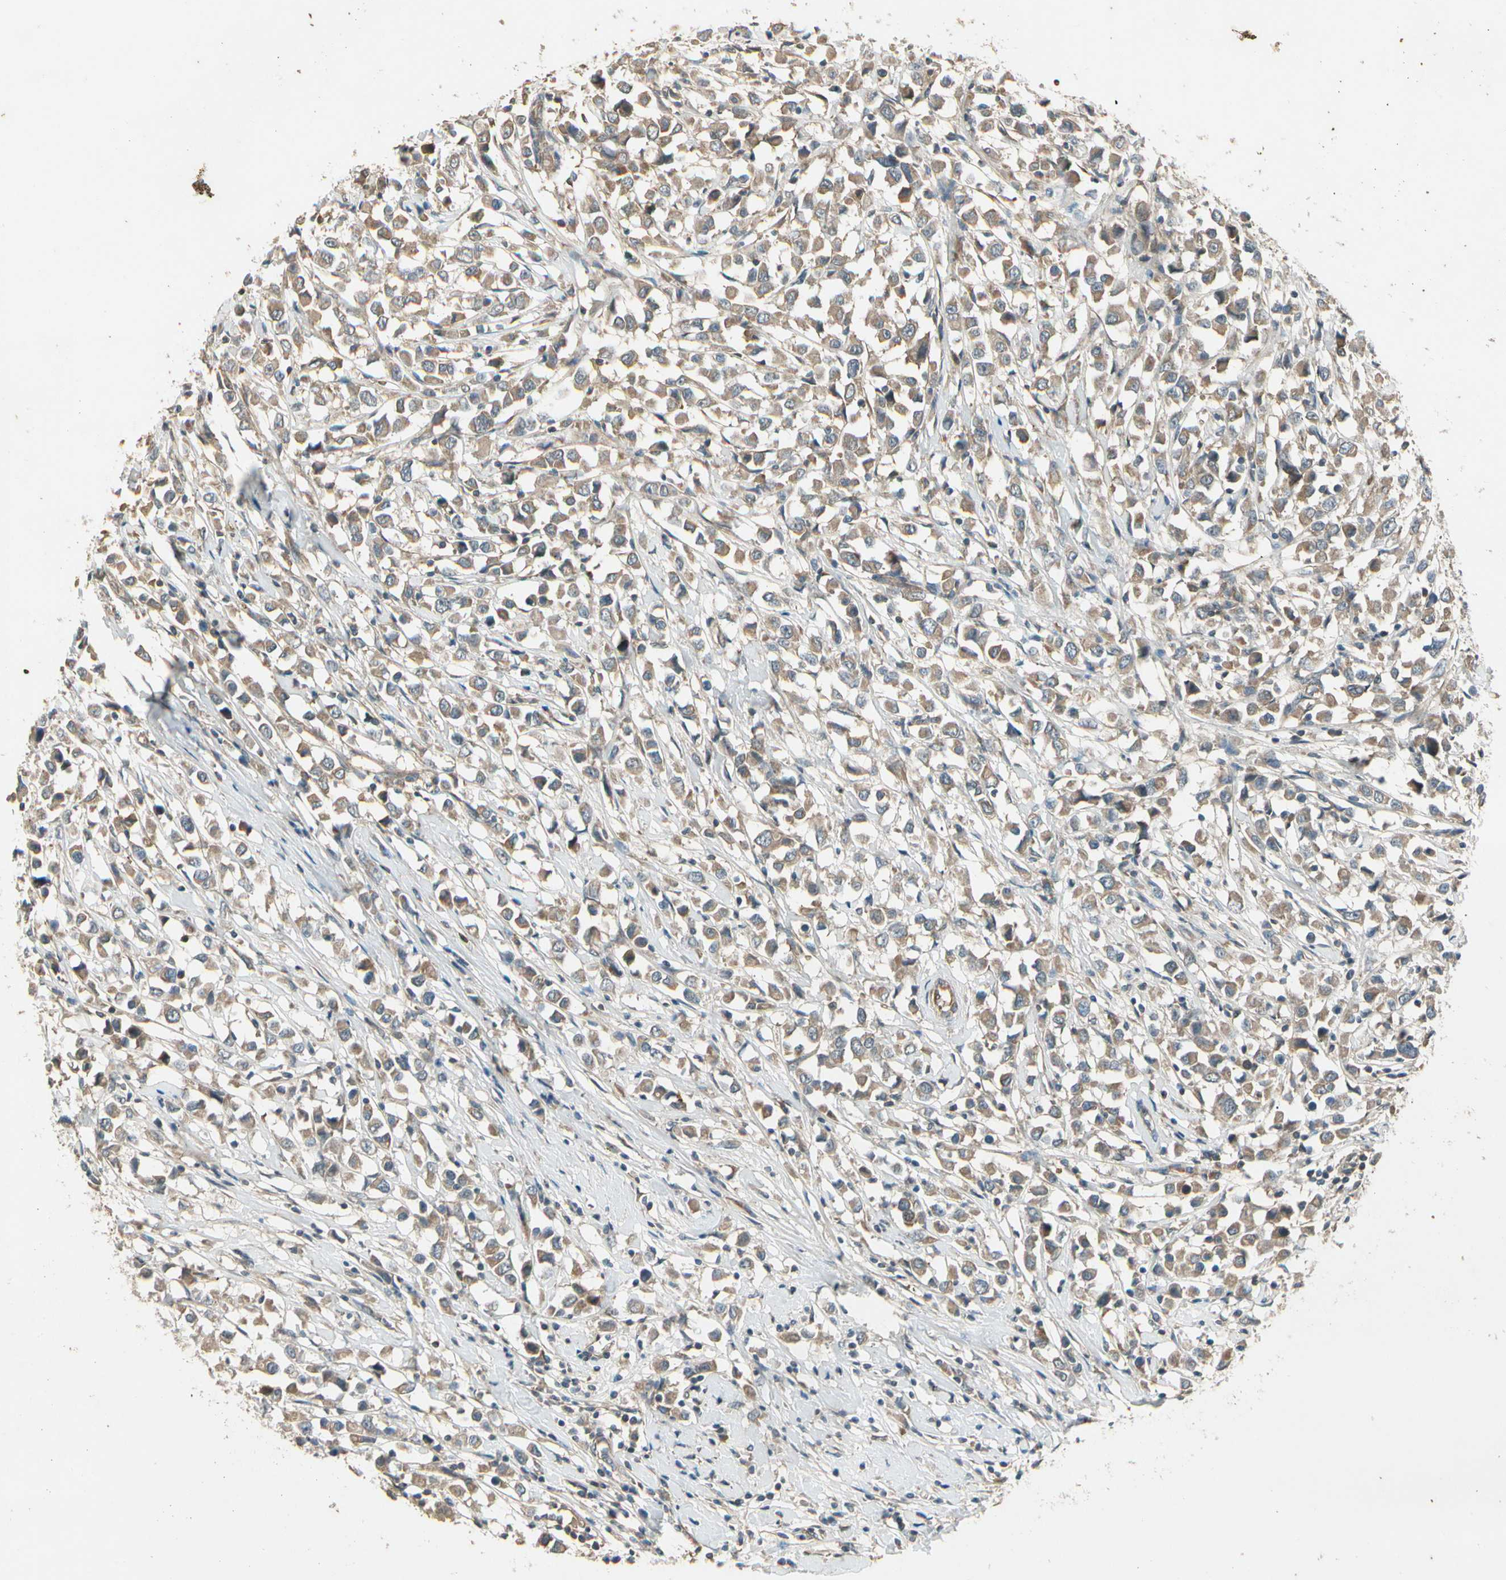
{"staining": {"intensity": "moderate", "quantity": ">75%", "location": "cytoplasmic/membranous"}, "tissue": "breast cancer", "cell_type": "Tumor cells", "image_type": "cancer", "snomed": [{"axis": "morphology", "description": "Duct carcinoma"}, {"axis": "topography", "description": "Breast"}], "caption": "High-power microscopy captured an IHC photomicrograph of breast cancer (invasive ductal carcinoma), revealing moderate cytoplasmic/membranous positivity in about >75% of tumor cells.", "gene": "ACVR1", "patient": {"sex": "female", "age": 61}}